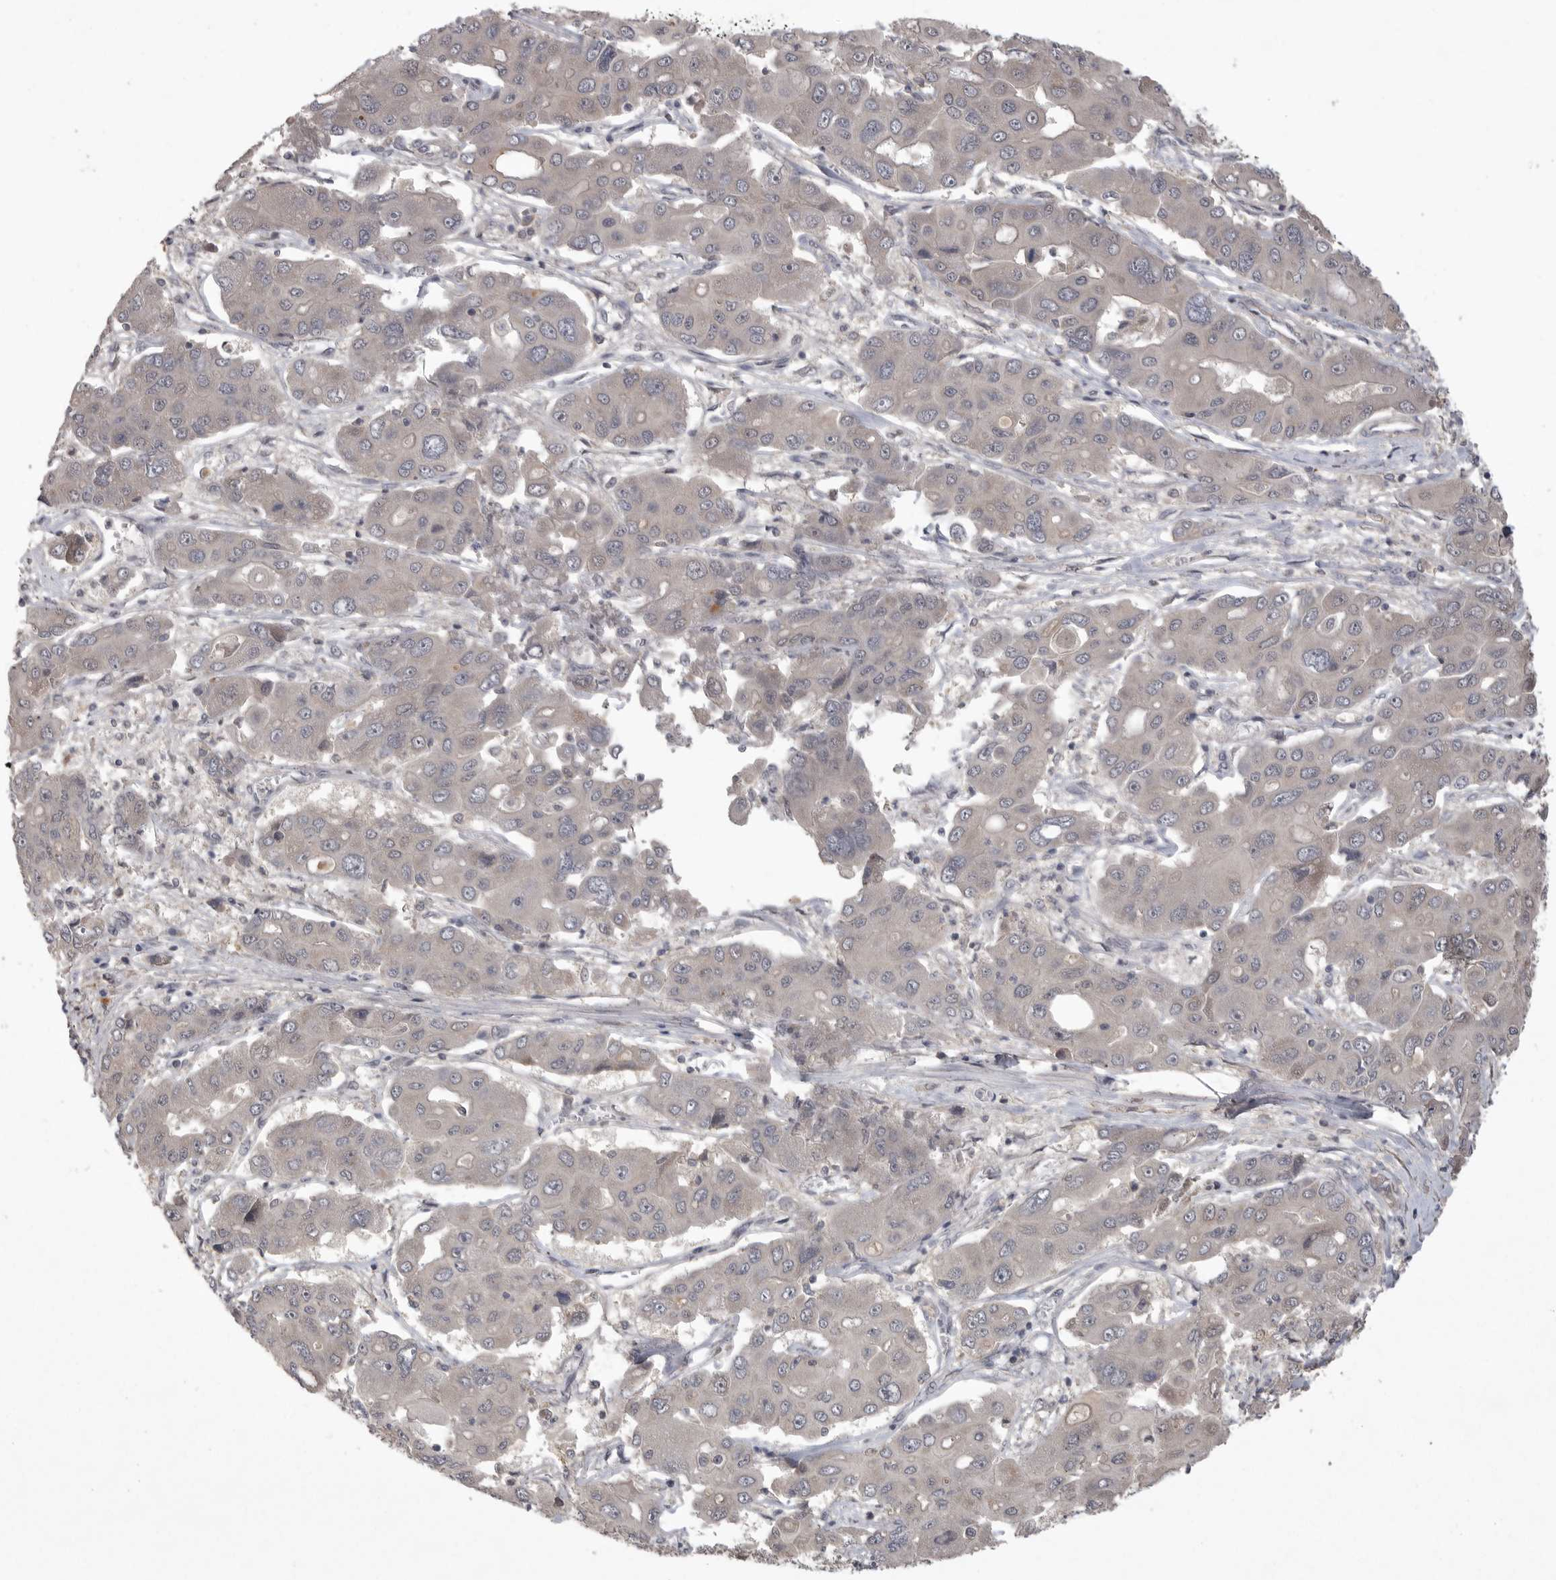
{"staining": {"intensity": "negative", "quantity": "none", "location": "none"}, "tissue": "liver cancer", "cell_type": "Tumor cells", "image_type": "cancer", "snomed": [{"axis": "morphology", "description": "Cholangiocarcinoma"}, {"axis": "topography", "description": "Liver"}], "caption": "This histopathology image is of liver cancer (cholangiocarcinoma) stained with immunohistochemistry (IHC) to label a protein in brown with the nuclei are counter-stained blue. There is no positivity in tumor cells.", "gene": "ZNF114", "patient": {"sex": "male", "age": 67}}